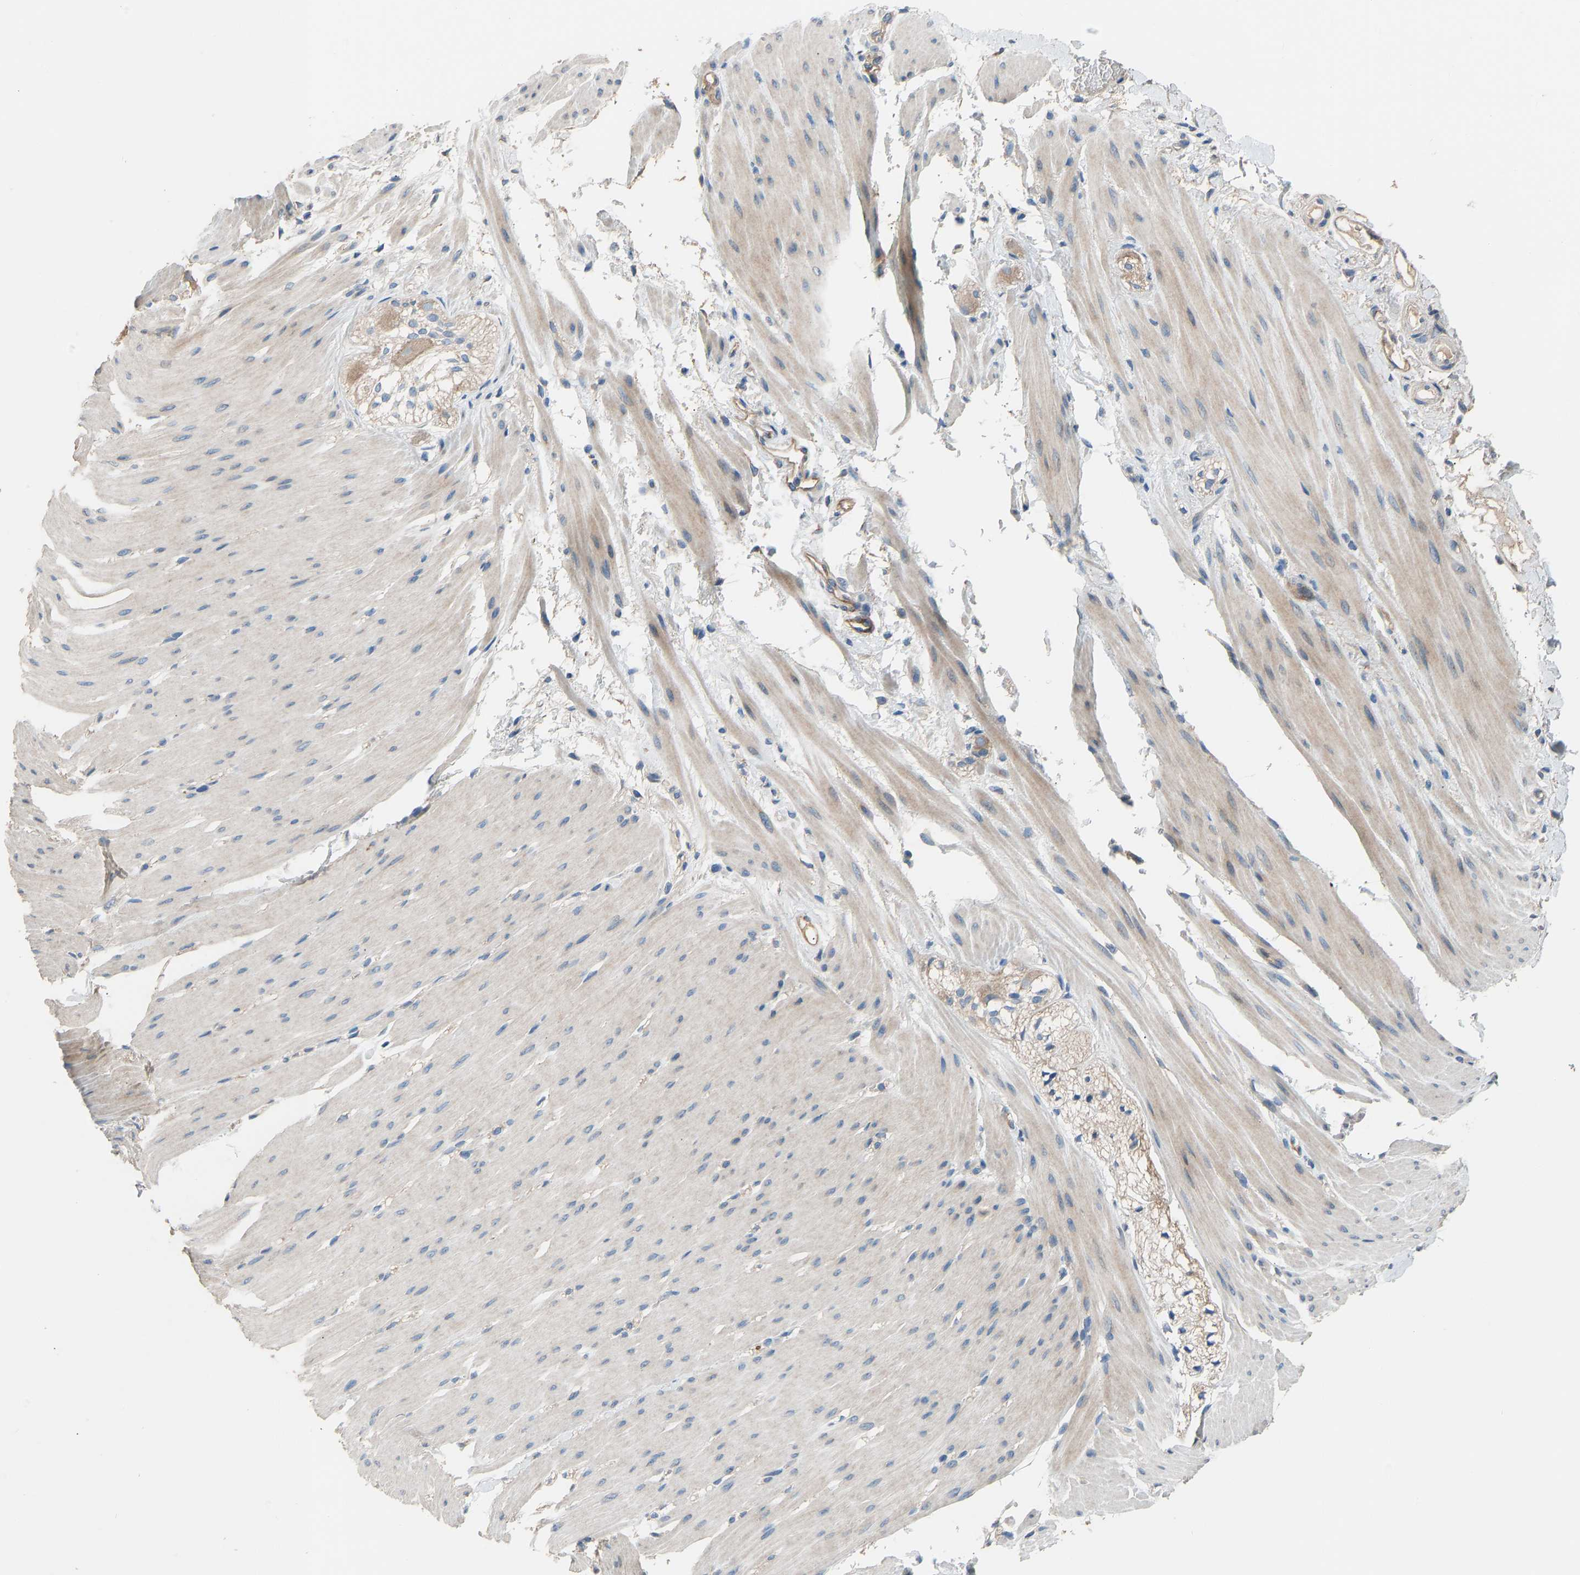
{"staining": {"intensity": "weak", "quantity": ">75%", "location": "cytoplasmic/membranous"}, "tissue": "smooth muscle", "cell_type": "Smooth muscle cells", "image_type": "normal", "snomed": [{"axis": "morphology", "description": "Normal tissue, NOS"}, {"axis": "topography", "description": "Smooth muscle"}, {"axis": "topography", "description": "Colon"}], "caption": "This histopathology image exhibits immunohistochemistry staining of unremarkable human smooth muscle, with low weak cytoplasmic/membranous staining in about >75% of smooth muscle cells.", "gene": "TGFBR3", "patient": {"sex": "male", "age": 67}}